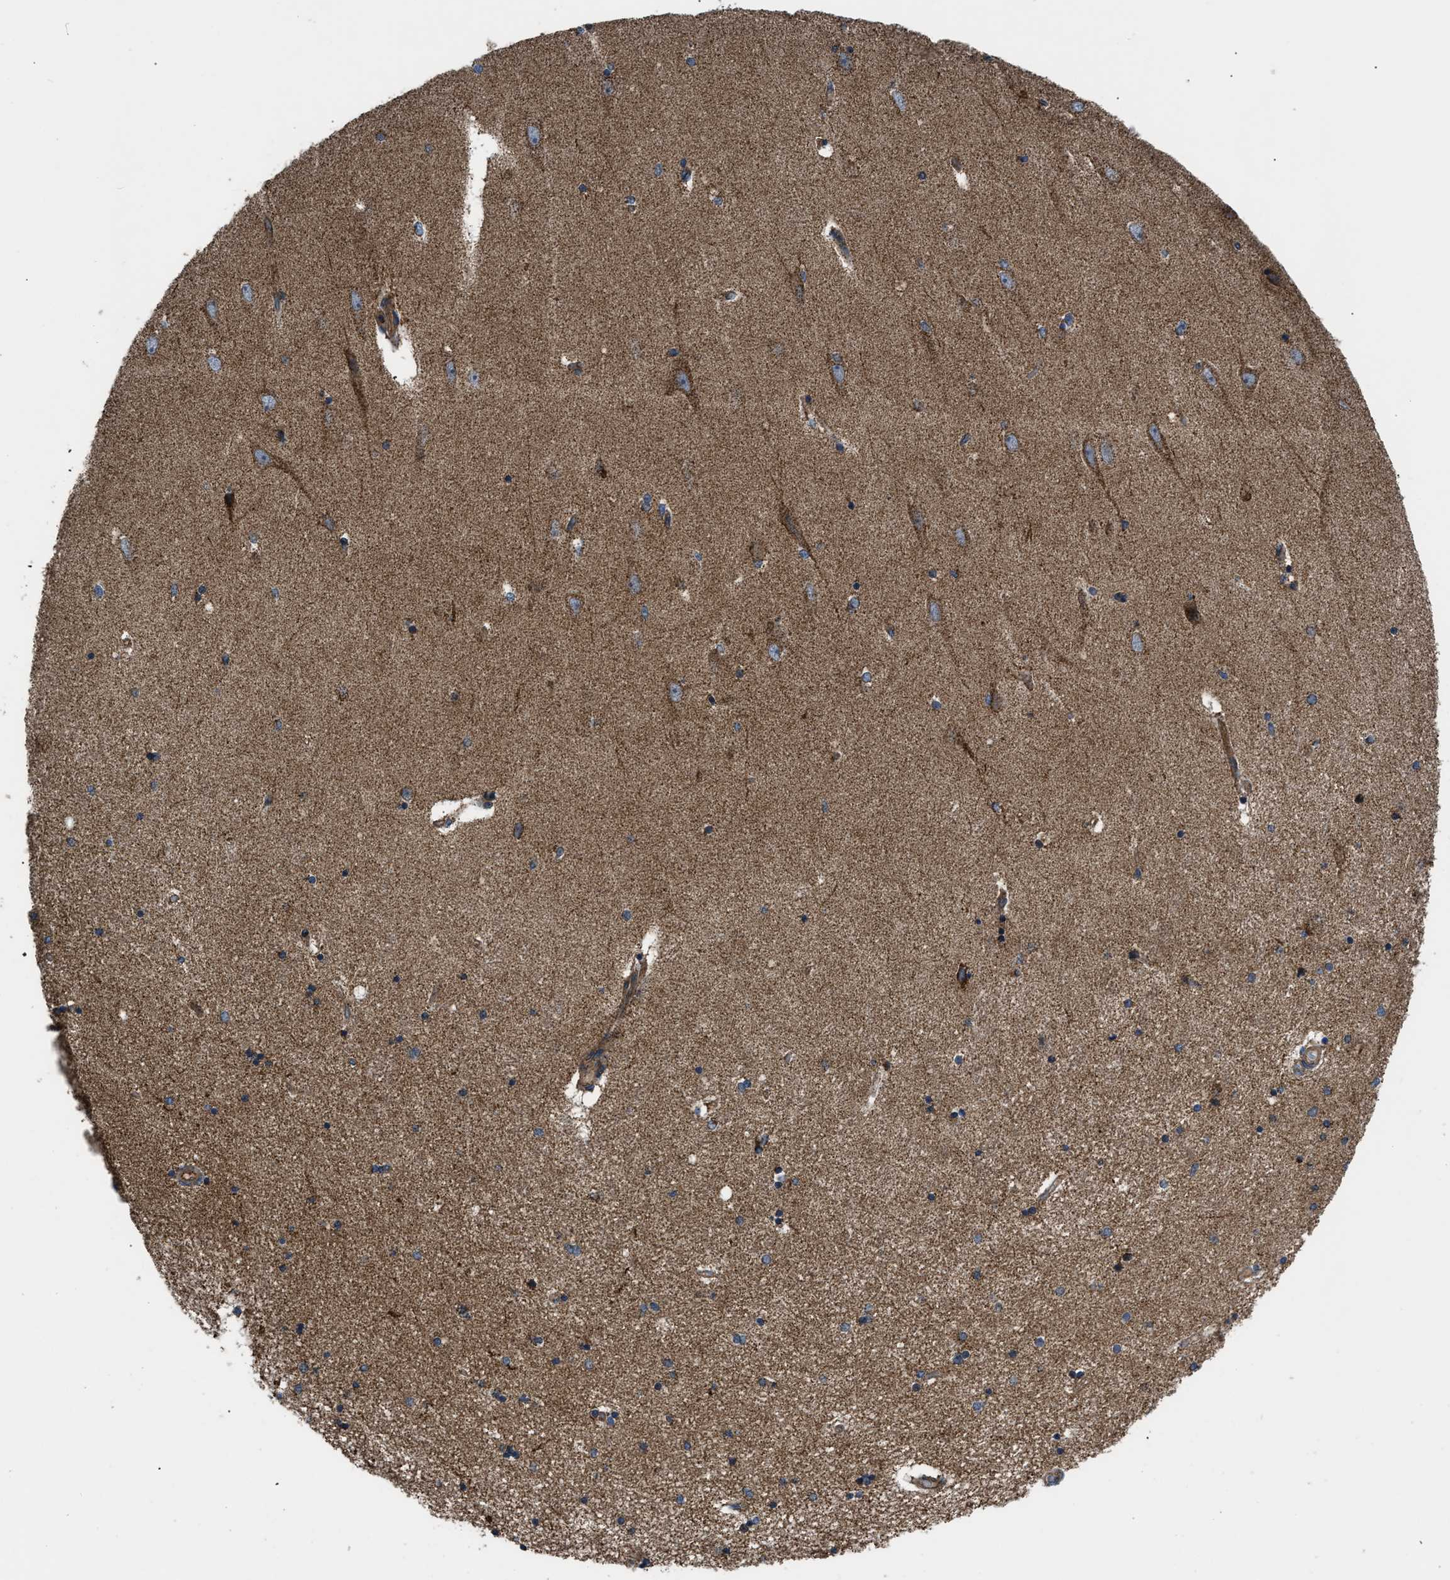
{"staining": {"intensity": "moderate", "quantity": ">75%", "location": "cytoplasmic/membranous"}, "tissue": "hippocampus", "cell_type": "Glial cells", "image_type": "normal", "snomed": [{"axis": "morphology", "description": "Normal tissue, NOS"}, {"axis": "topography", "description": "Hippocampus"}], "caption": "Moderate cytoplasmic/membranous staining for a protein is present in about >75% of glial cells of unremarkable hippocampus using immunohistochemistry (IHC).", "gene": "OPTN", "patient": {"sex": "female", "age": 54}}